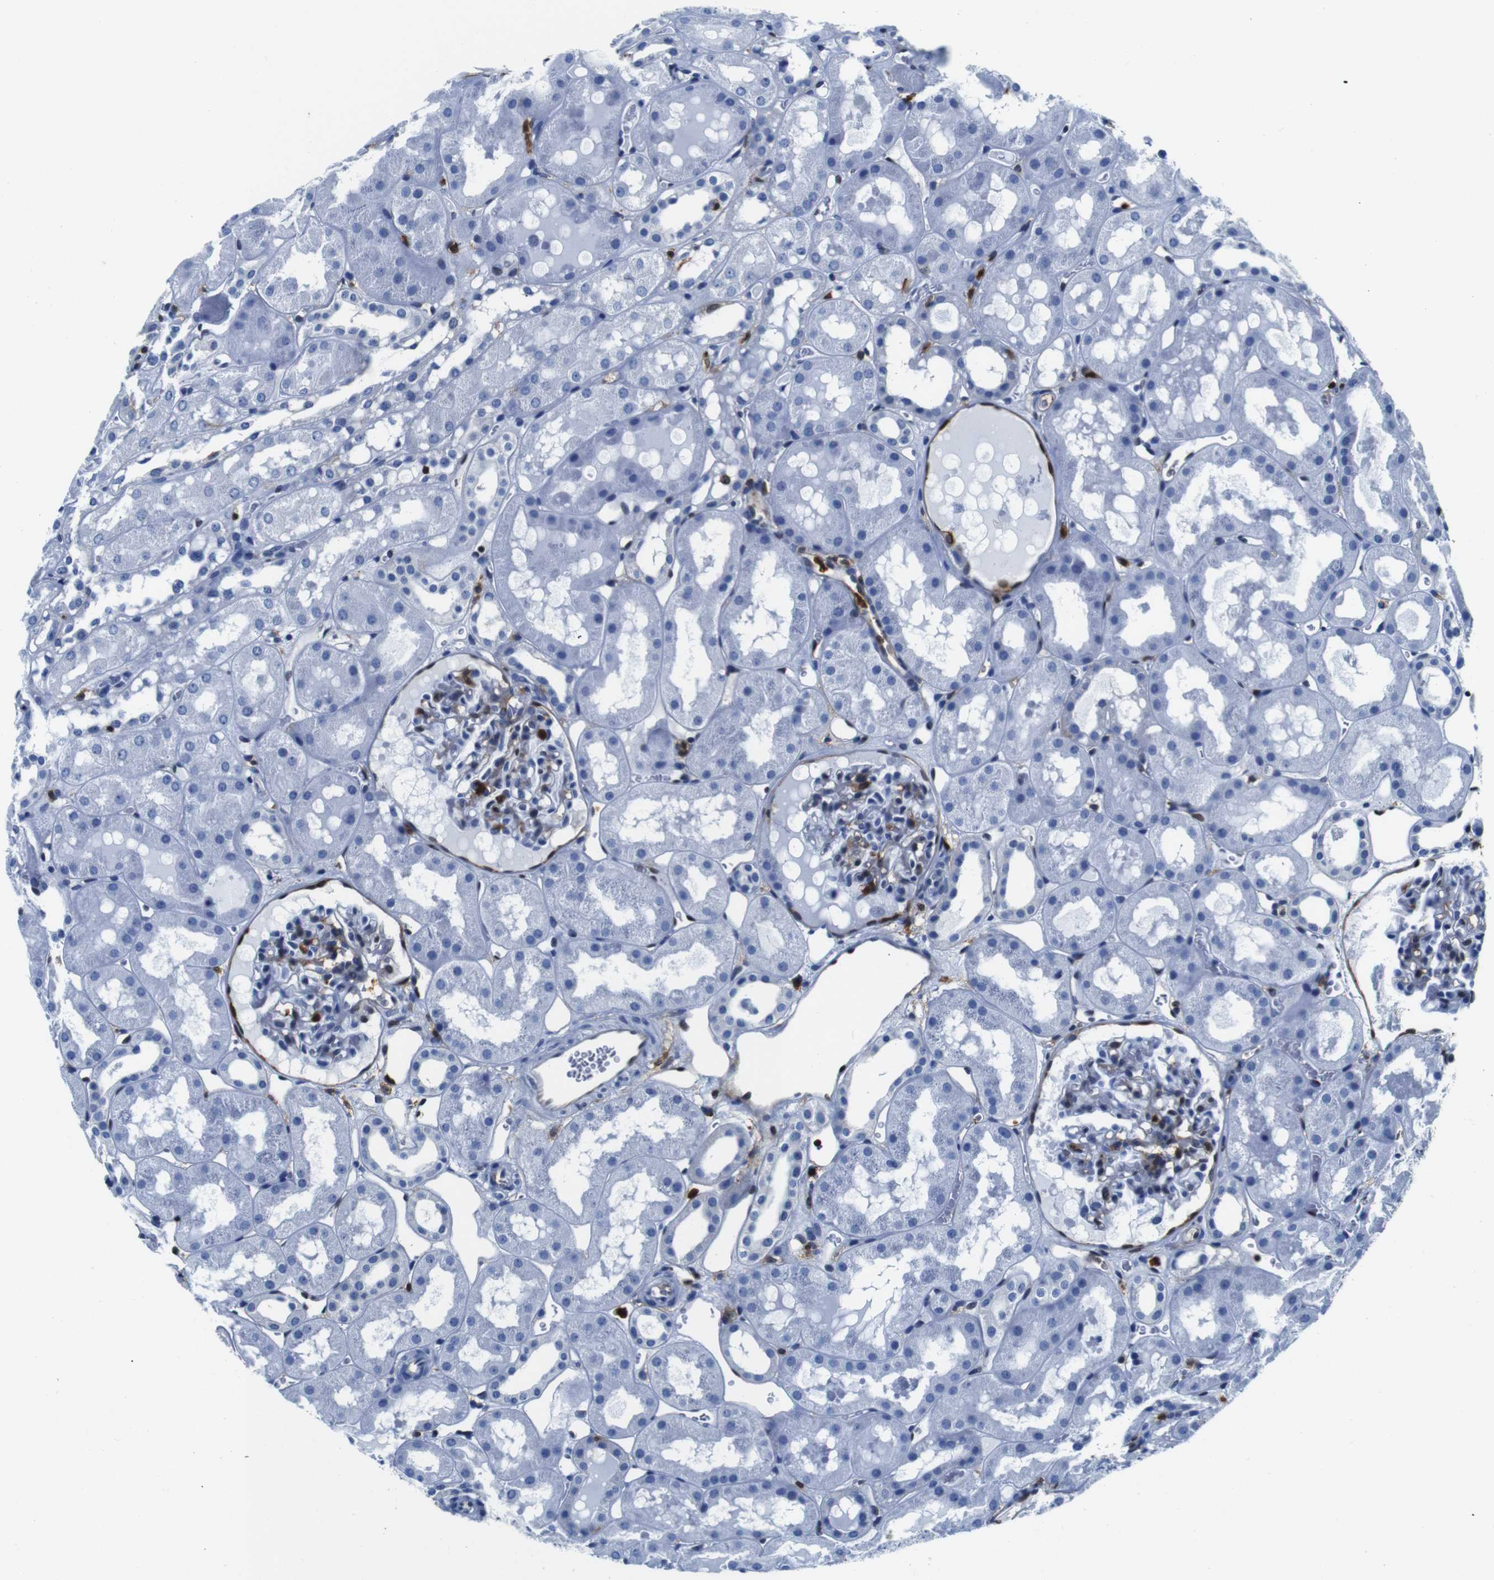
{"staining": {"intensity": "moderate", "quantity": "<25%", "location": "cytoplasmic/membranous"}, "tissue": "kidney", "cell_type": "Cells in glomeruli", "image_type": "normal", "snomed": [{"axis": "morphology", "description": "Normal tissue, NOS"}, {"axis": "topography", "description": "Kidney"}, {"axis": "topography", "description": "Urinary bladder"}], "caption": "Kidney stained for a protein (brown) reveals moderate cytoplasmic/membranous positive positivity in approximately <25% of cells in glomeruli.", "gene": "ANXA1", "patient": {"sex": "male", "age": 16}}